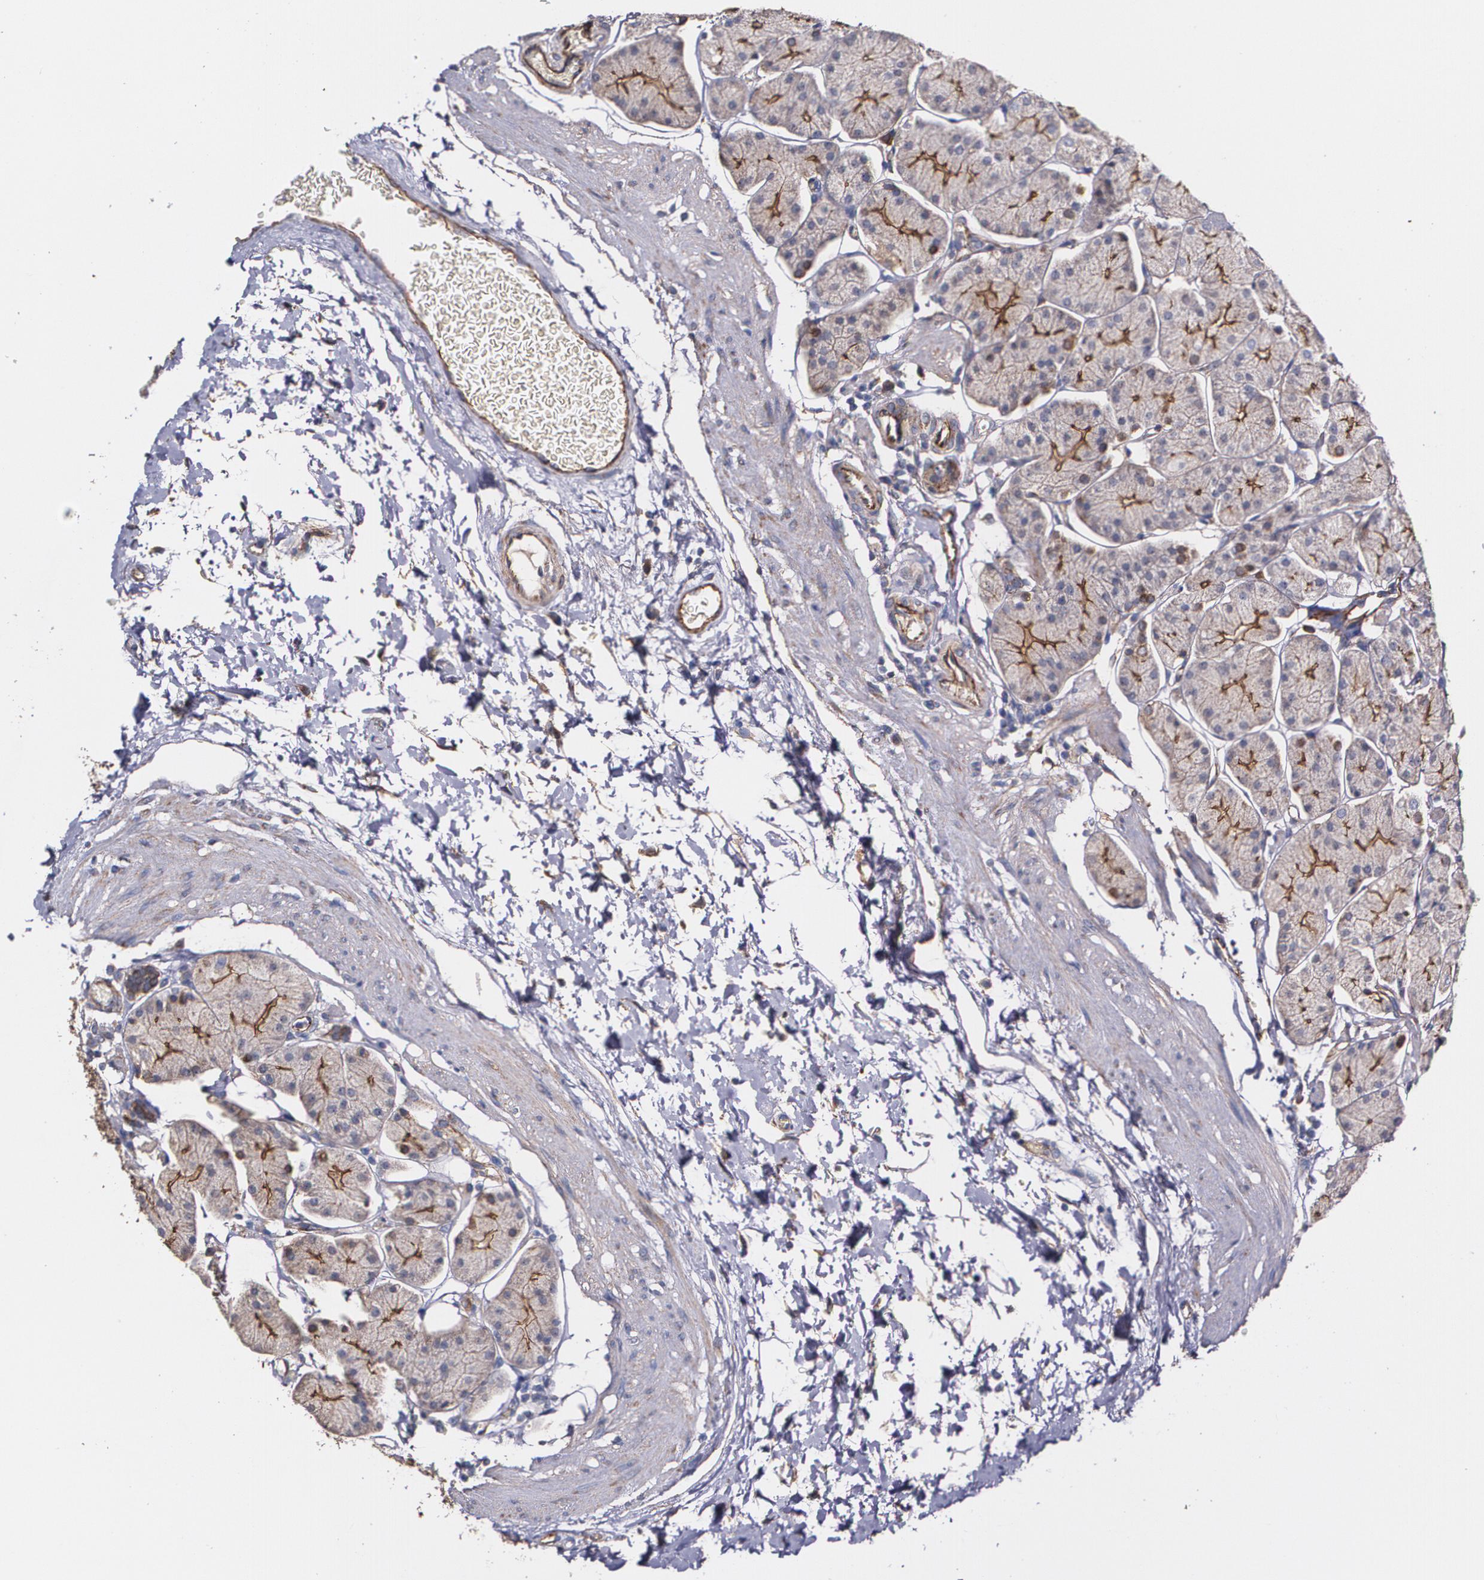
{"staining": {"intensity": "moderate", "quantity": ">75%", "location": "cytoplasmic/membranous"}, "tissue": "stomach", "cell_type": "Glandular cells", "image_type": "normal", "snomed": [{"axis": "morphology", "description": "Normal tissue, NOS"}, {"axis": "topography", "description": "Stomach, upper"}, {"axis": "topography", "description": "Stomach"}], "caption": "DAB (3,3'-diaminobenzidine) immunohistochemical staining of normal human stomach displays moderate cytoplasmic/membranous protein staining in about >75% of glandular cells. Nuclei are stained in blue.", "gene": "TJP1", "patient": {"sex": "male", "age": 76}}